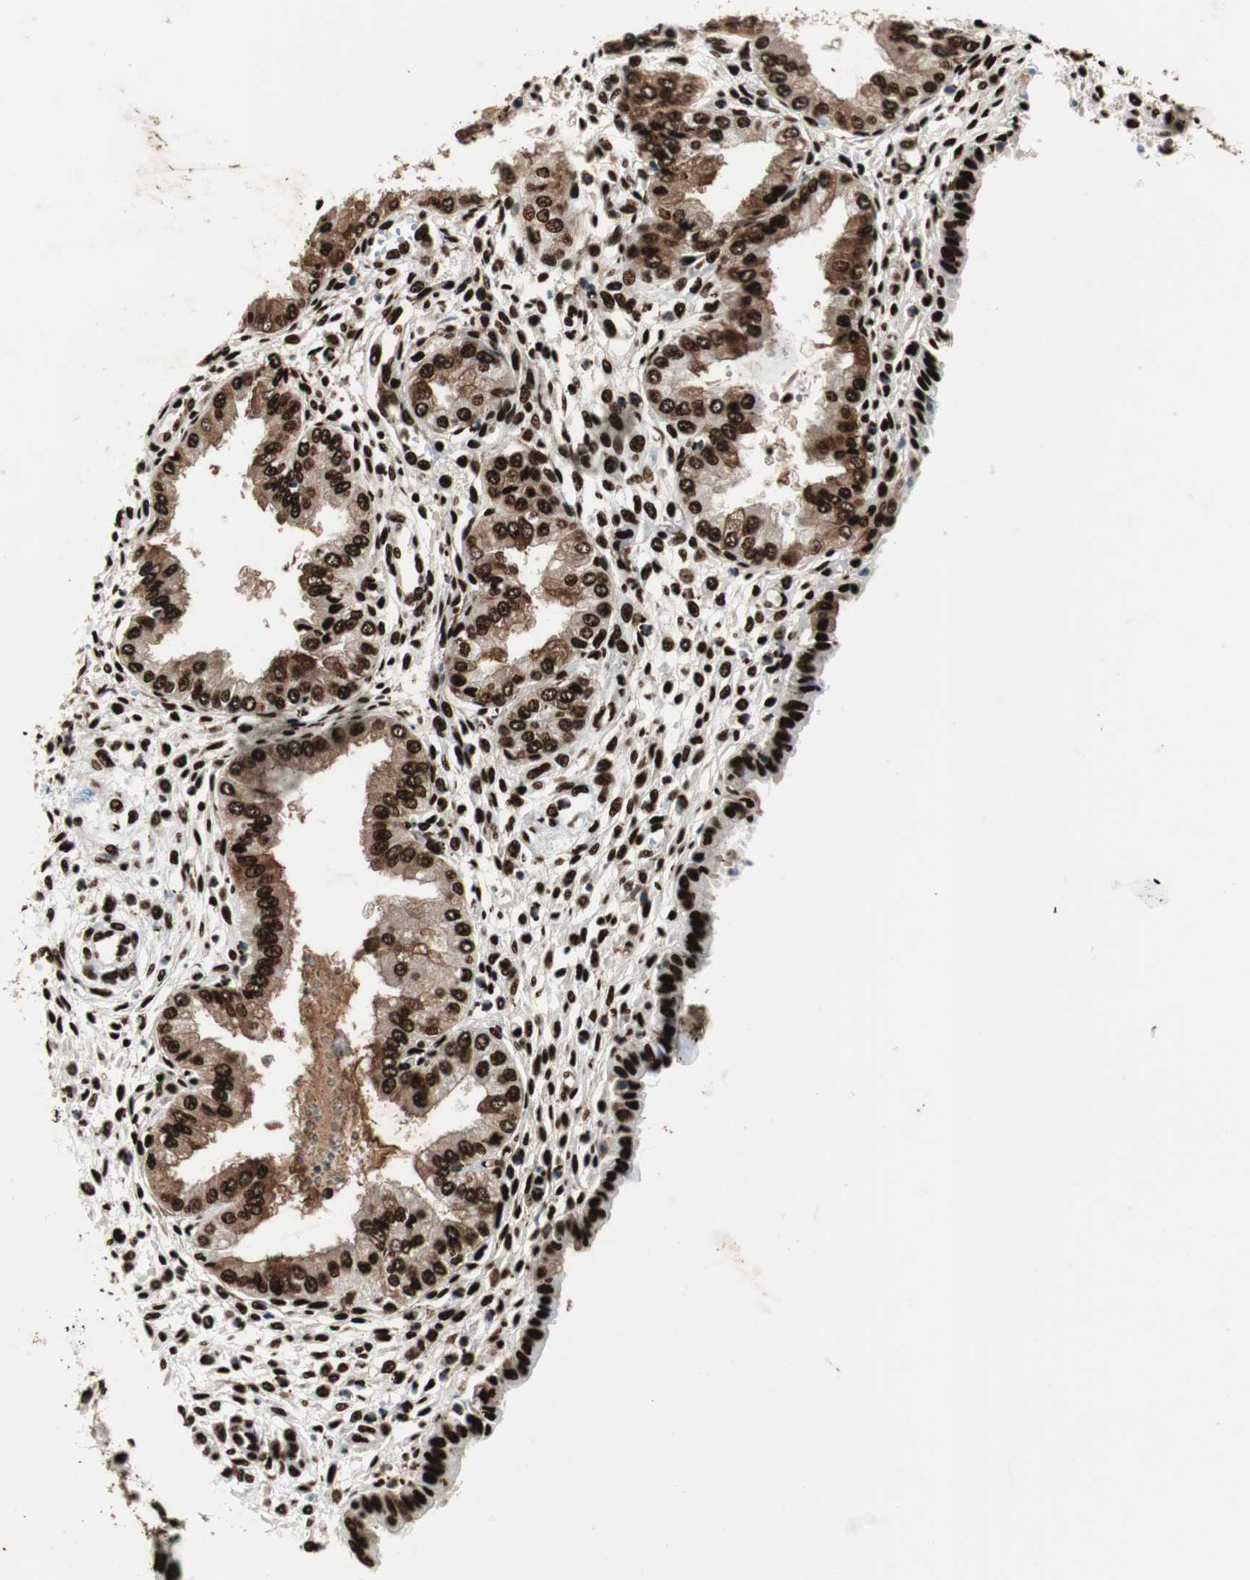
{"staining": {"intensity": "strong", "quantity": "25%-75%", "location": "nuclear"}, "tissue": "endometrium", "cell_type": "Cells in endometrial stroma", "image_type": "normal", "snomed": [{"axis": "morphology", "description": "Normal tissue, NOS"}, {"axis": "topography", "description": "Endometrium"}], "caption": "Strong nuclear expression is present in about 25%-75% of cells in endometrial stroma in benign endometrium. The protein of interest is shown in brown color, while the nuclei are stained blue.", "gene": "PSME3", "patient": {"sex": "female", "age": 33}}